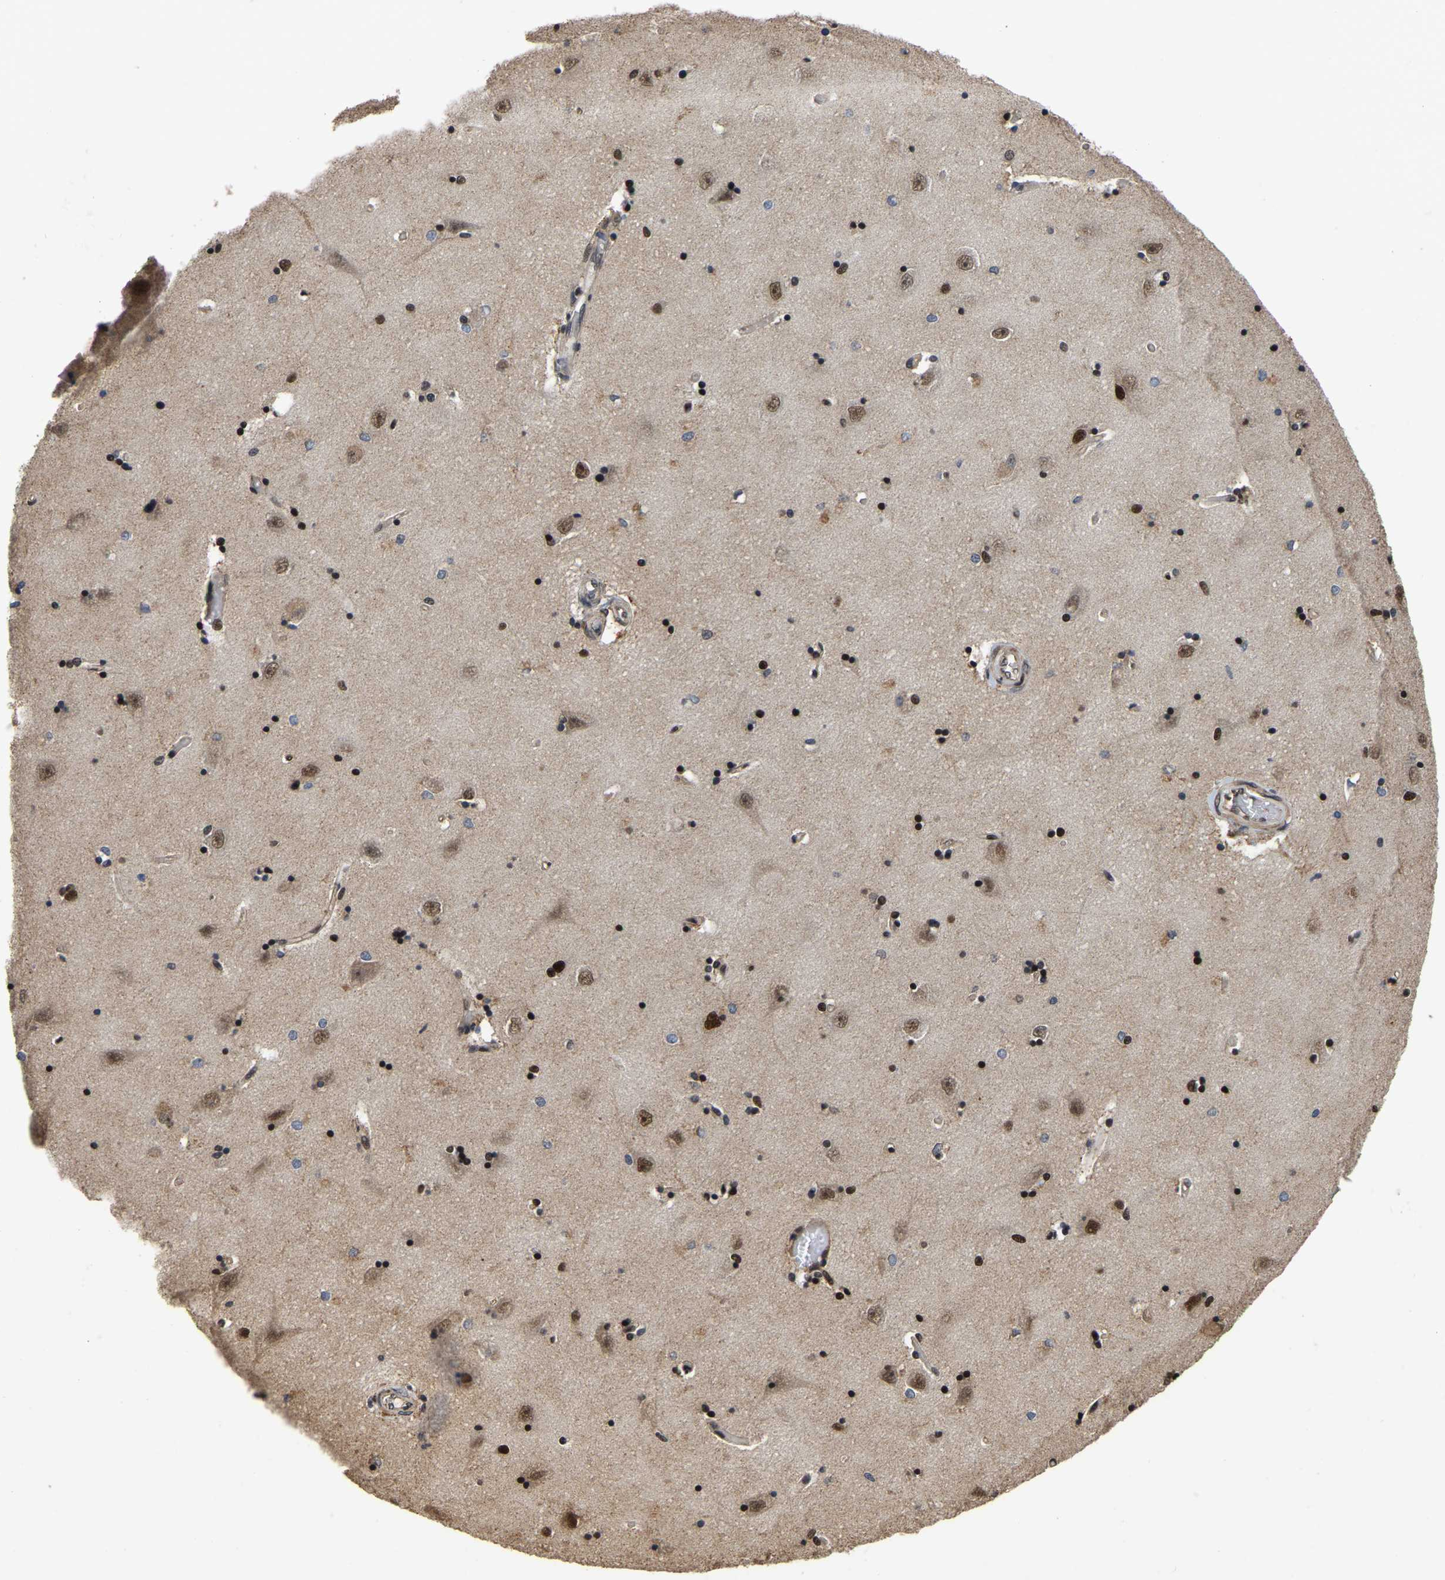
{"staining": {"intensity": "strong", "quantity": "25%-75%", "location": "nuclear"}, "tissue": "hippocampus", "cell_type": "Glial cells", "image_type": "normal", "snomed": [{"axis": "morphology", "description": "Normal tissue, NOS"}, {"axis": "topography", "description": "Hippocampus"}], "caption": "Strong nuclear protein expression is seen in about 25%-75% of glial cells in hippocampus. (Stains: DAB in brown, nuclei in blue, Microscopy: brightfield microscopy at high magnification).", "gene": "CIAO1", "patient": {"sex": "male", "age": 45}}